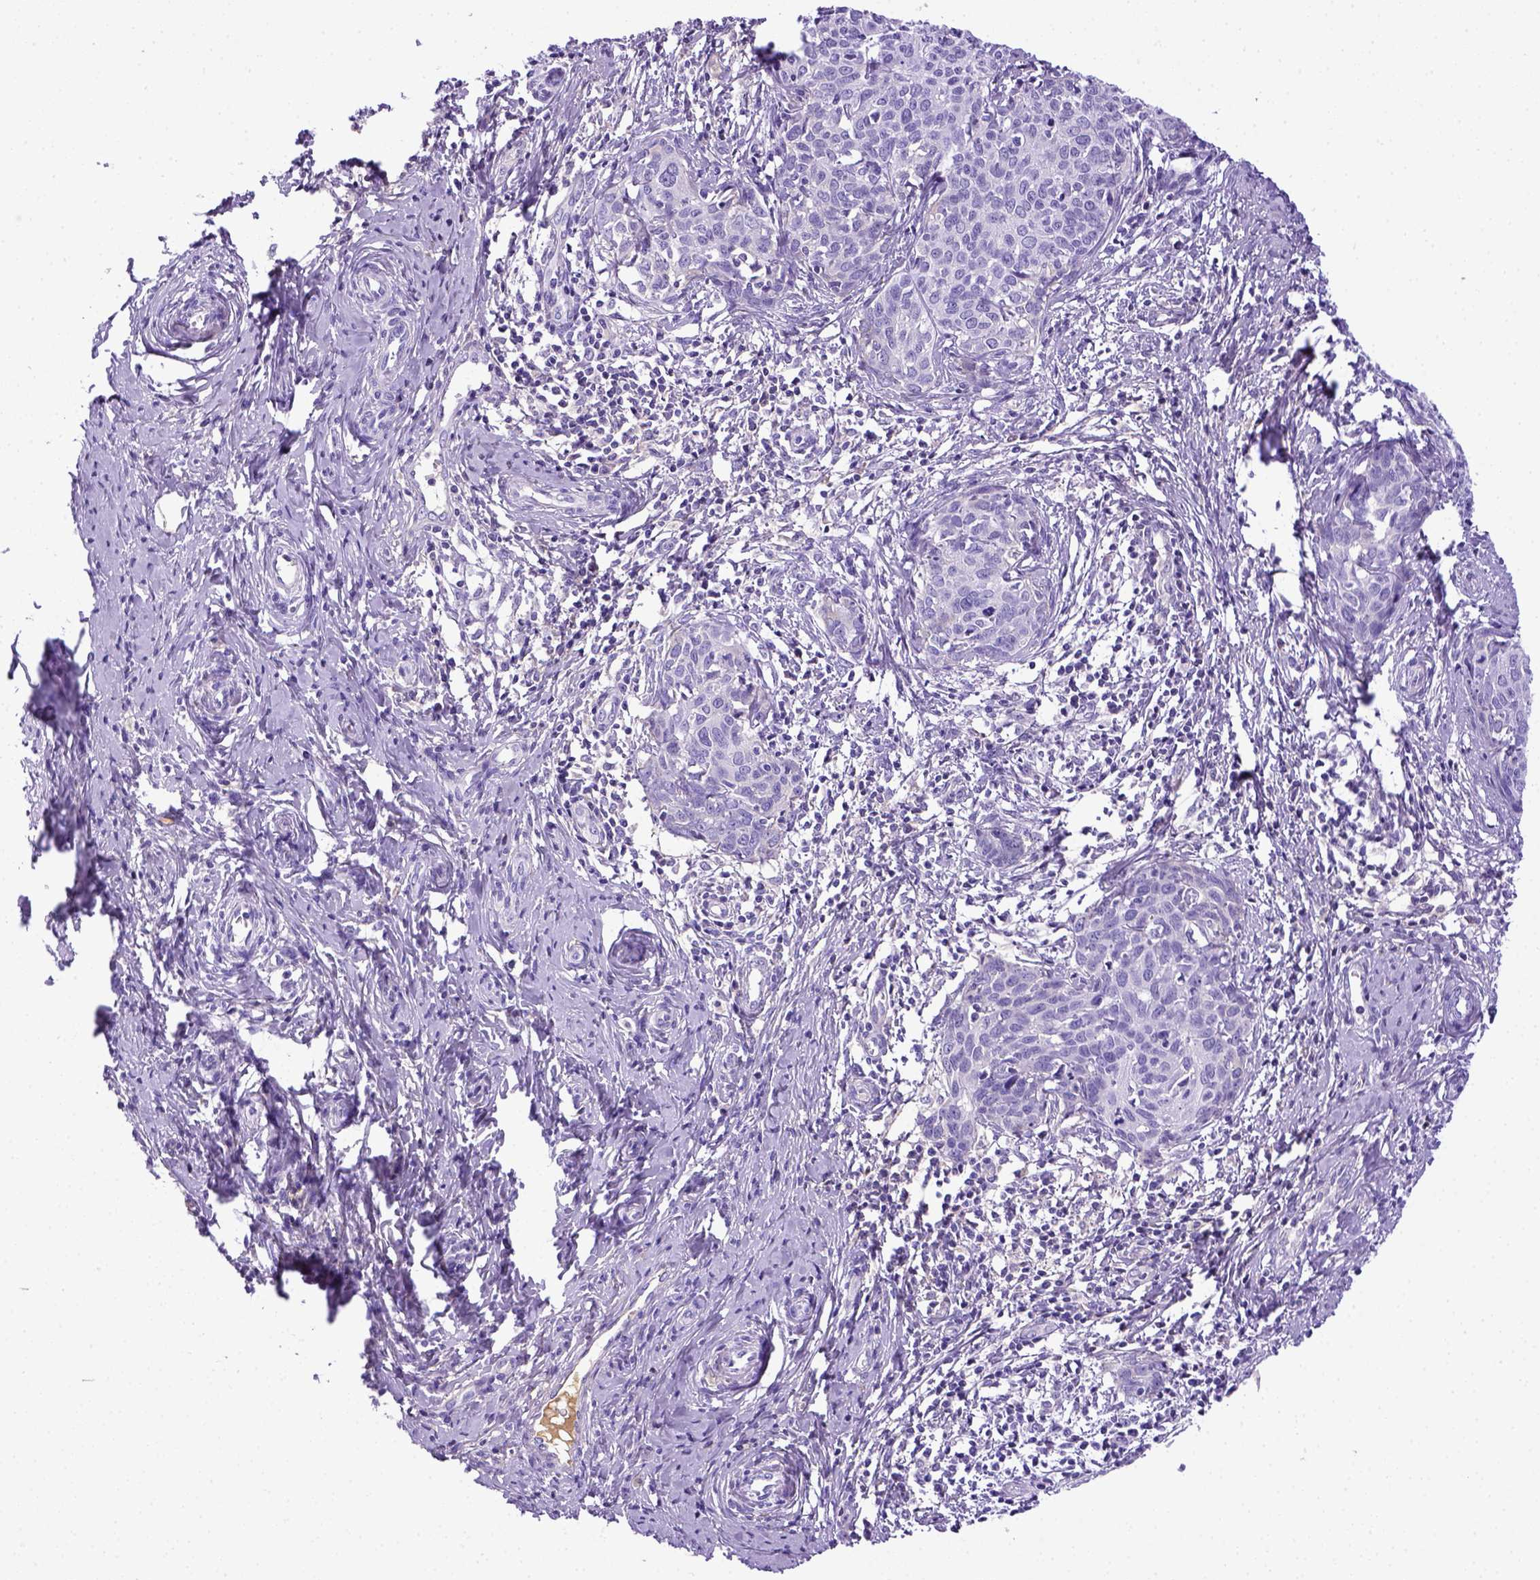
{"staining": {"intensity": "negative", "quantity": "none", "location": "none"}, "tissue": "cervical cancer", "cell_type": "Tumor cells", "image_type": "cancer", "snomed": [{"axis": "morphology", "description": "Squamous cell carcinoma, NOS"}, {"axis": "topography", "description": "Cervix"}], "caption": "A photomicrograph of cervical cancer (squamous cell carcinoma) stained for a protein demonstrates no brown staining in tumor cells.", "gene": "ITIH4", "patient": {"sex": "female", "age": 62}}